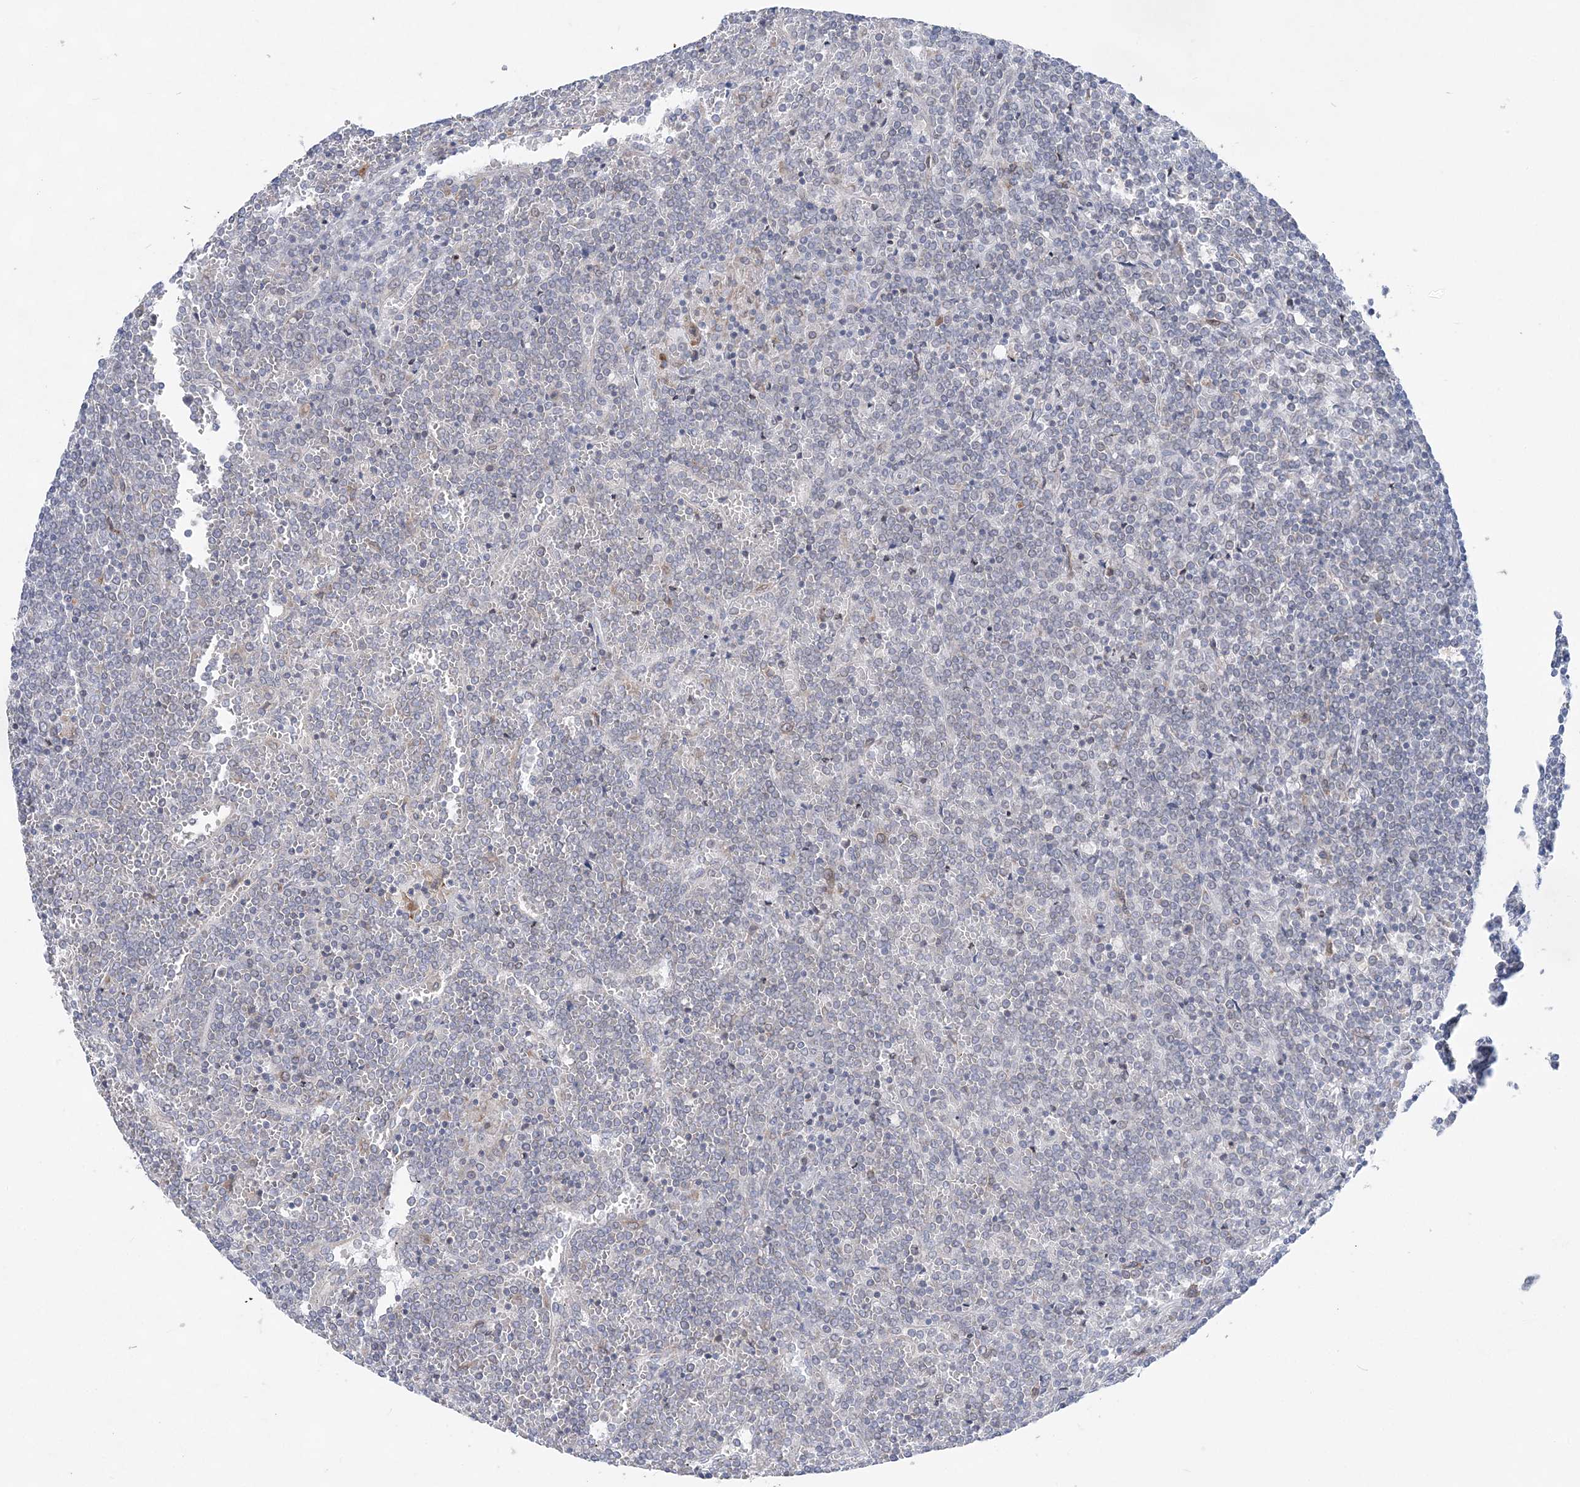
{"staining": {"intensity": "negative", "quantity": "none", "location": "none"}, "tissue": "lymphoma", "cell_type": "Tumor cells", "image_type": "cancer", "snomed": [{"axis": "morphology", "description": "Malignant lymphoma, non-Hodgkin's type, Low grade"}, {"axis": "topography", "description": "Spleen"}], "caption": "An IHC image of lymphoma is shown. There is no staining in tumor cells of lymphoma. Brightfield microscopy of immunohistochemistry (IHC) stained with DAB (brown) and hematoxylin (blue), captured at high magnification.", "gene": "TMED10", "patient": {"sex": "female", "age": 19}}